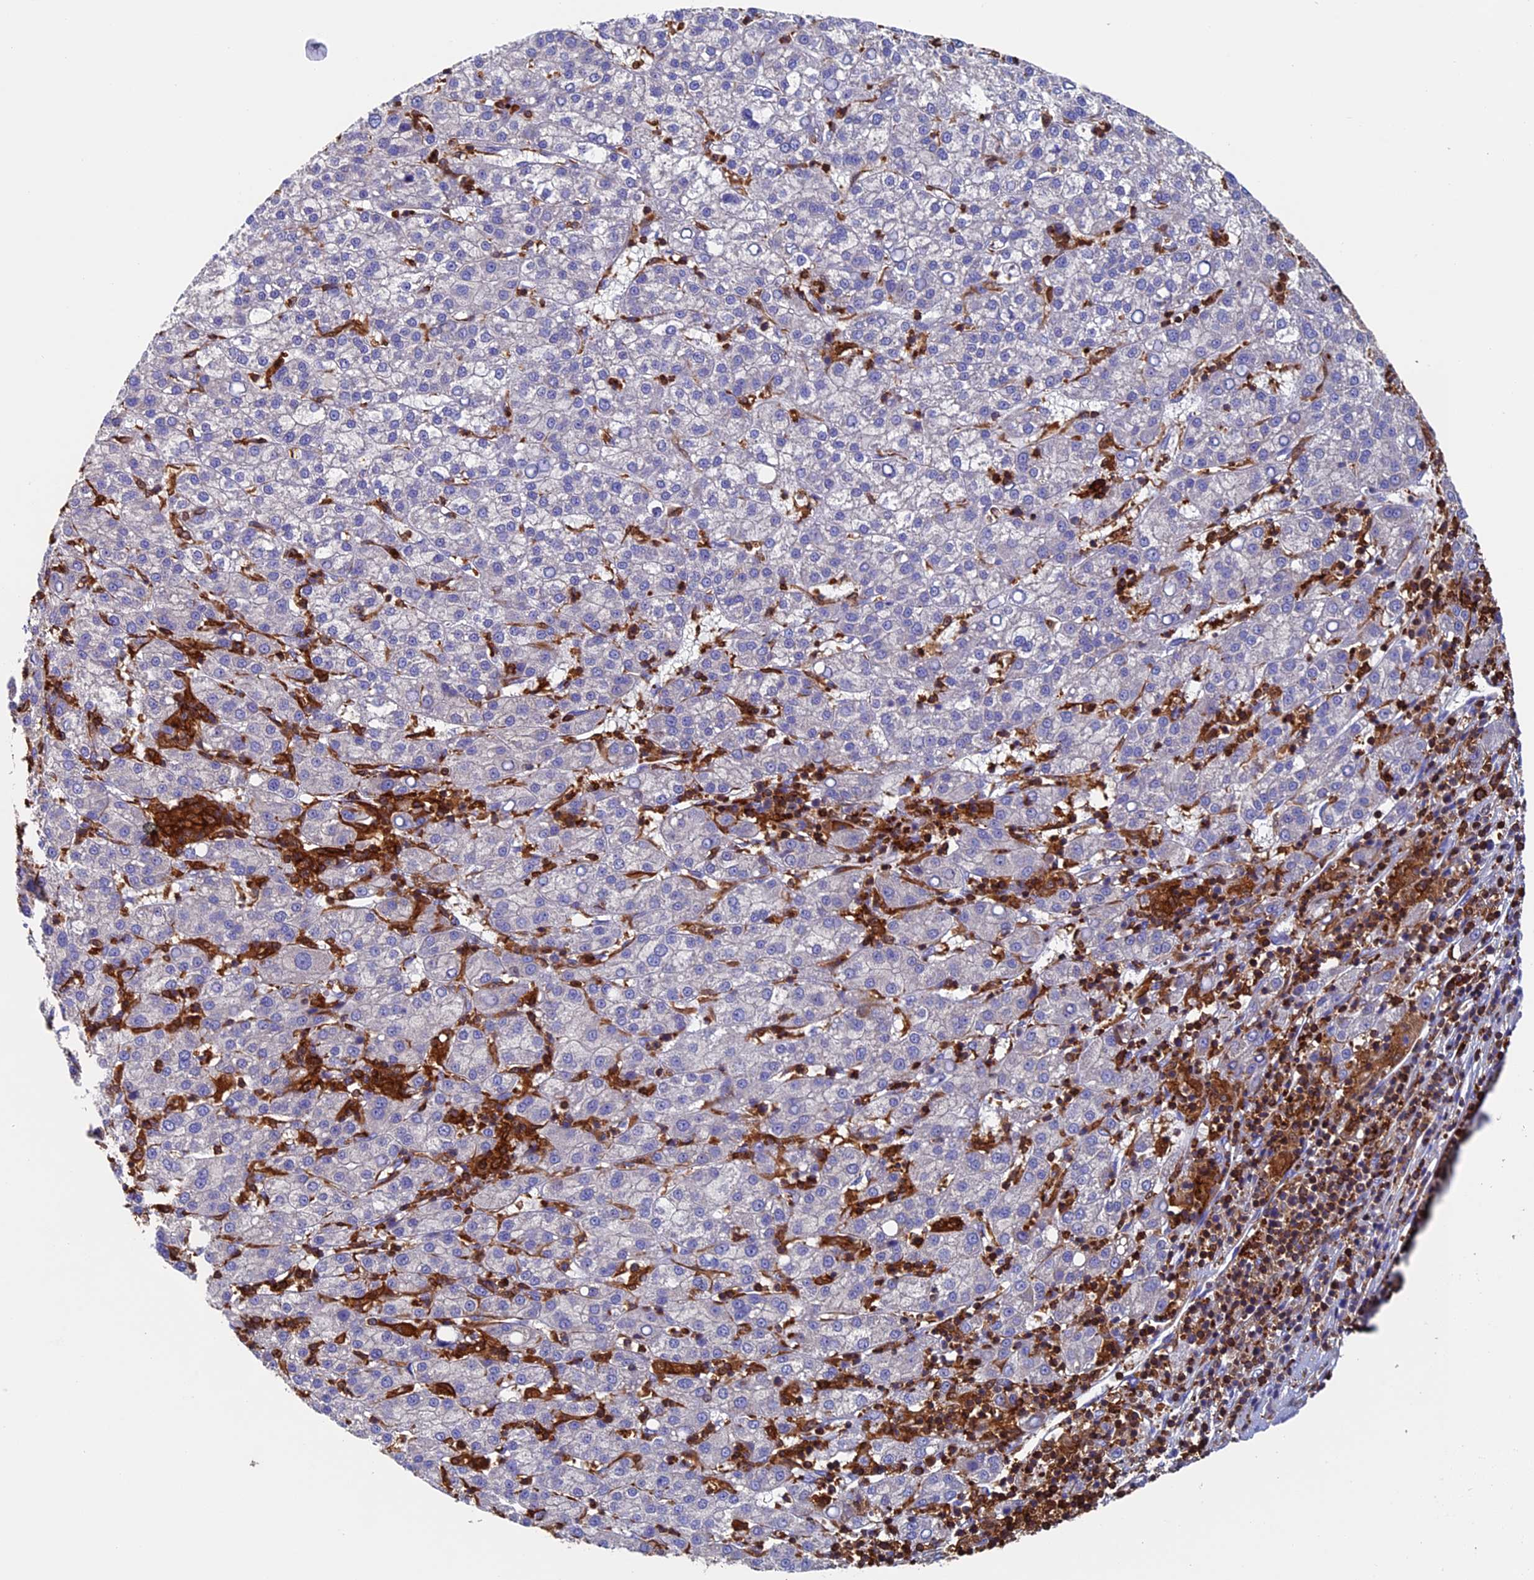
{"staining": {"intensity": "negative", "quantity": "none", "location": "none"}, "tissue": "liver cancer", "cell_type": "Tumor cells", "image_type": "cancer", "snomed": [{"axis": "morphology", "description": "Carcinoma, Hepatocellular, NOS"}, {"axis": "topography", "description": "Liver"}], "caption": "Tumor cells are negative for brown protein staining in liver hepatocellular carcinoma.", "gene": "ADAT1", "patient": {"sex": "female", "age": 58}}